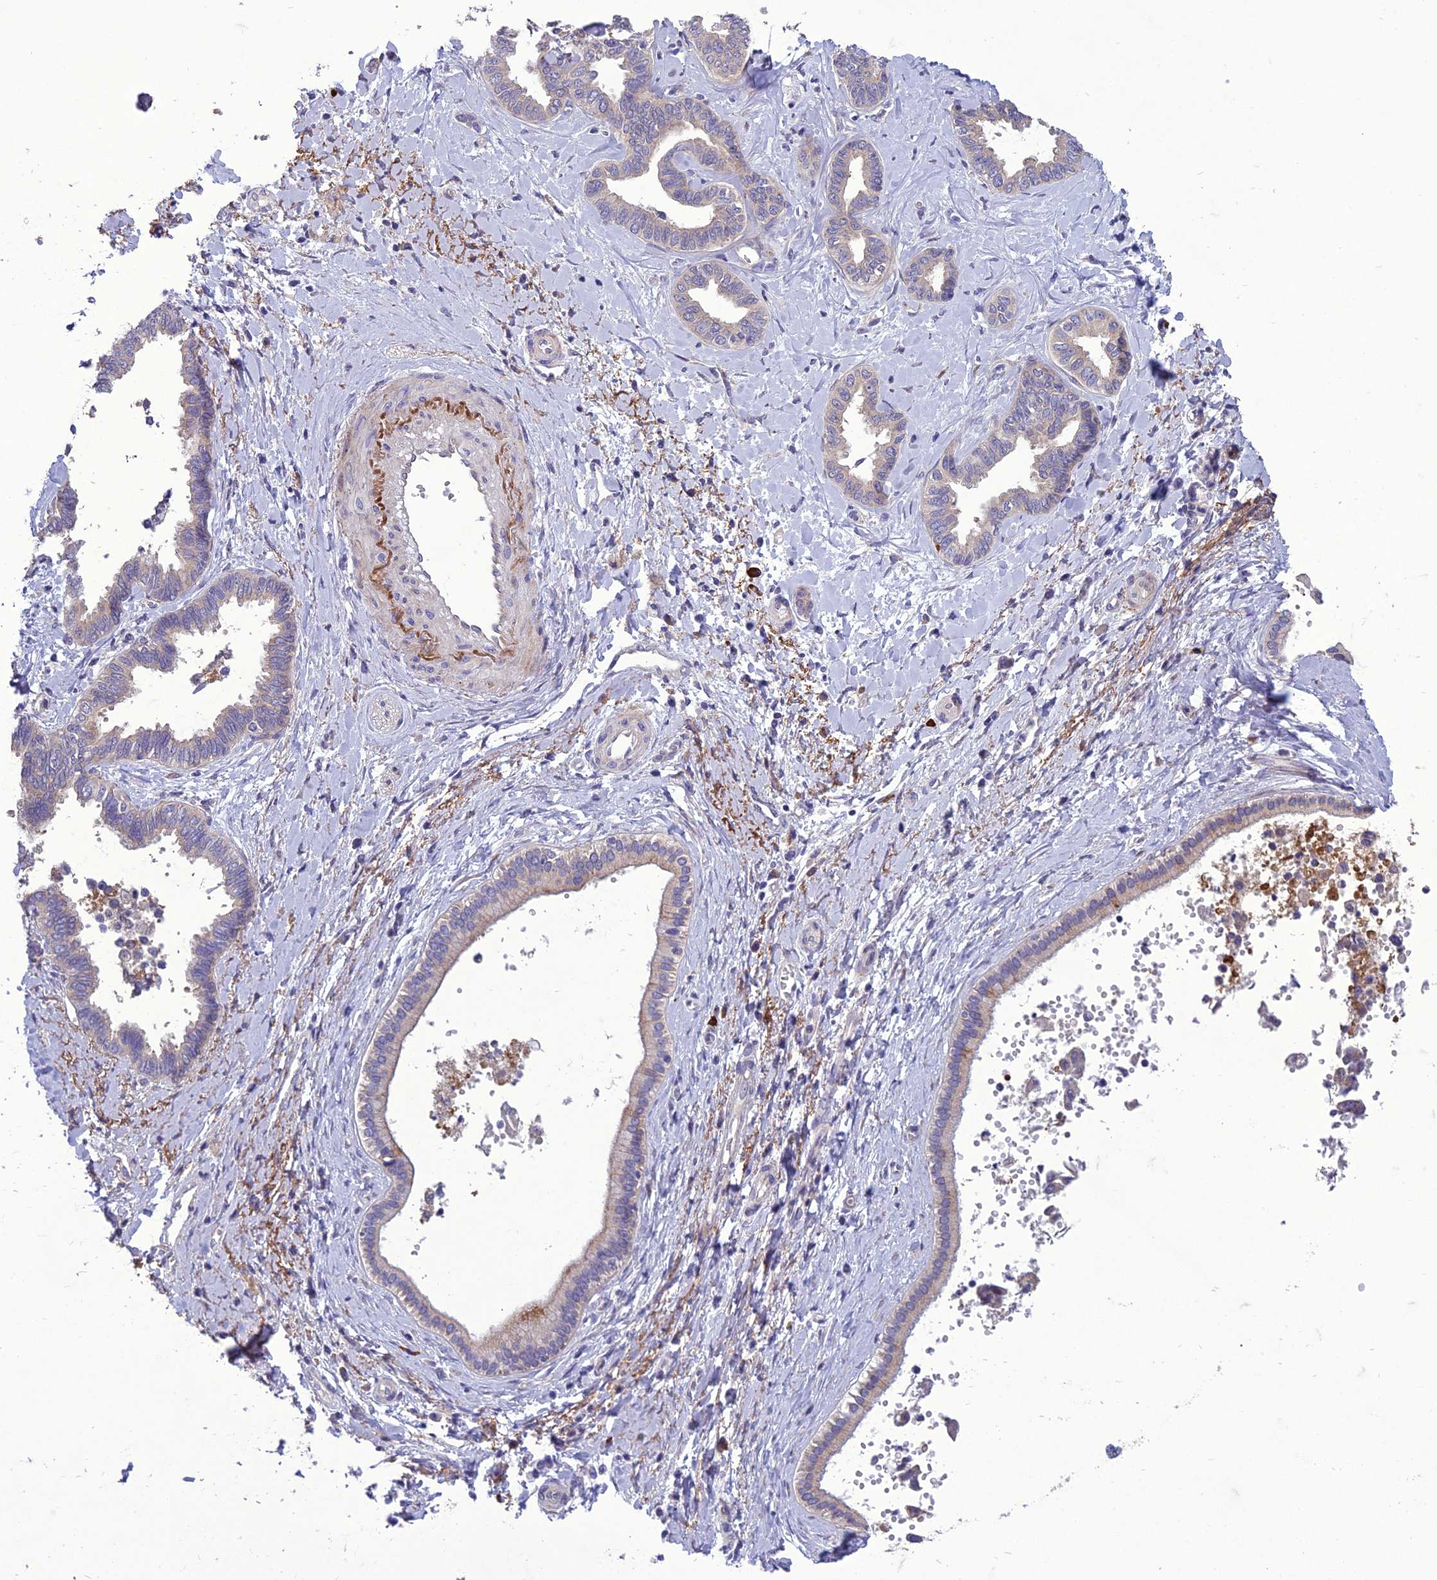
{"staining": {"intensity": "negative", "quantity": "none", "location": "none"}, "tissue": "liver cancer", "cell_type": "Tumor cells", "image_type": "cancer", "snomed": [{"axis": "morphology", "description": "Cholangiocarcinoma"}, {"axis": "topography", "description": "Liver"}], "caption": "This histopathology image is of liver cancer stained with immunohistochemistry (IHC) to label a protein in brown with the nuclei are counter-stained blue. There is no positivity in tumor cells.", "gene": "ADIPOR2", "patient": {"sex": "female", "age": 77}}